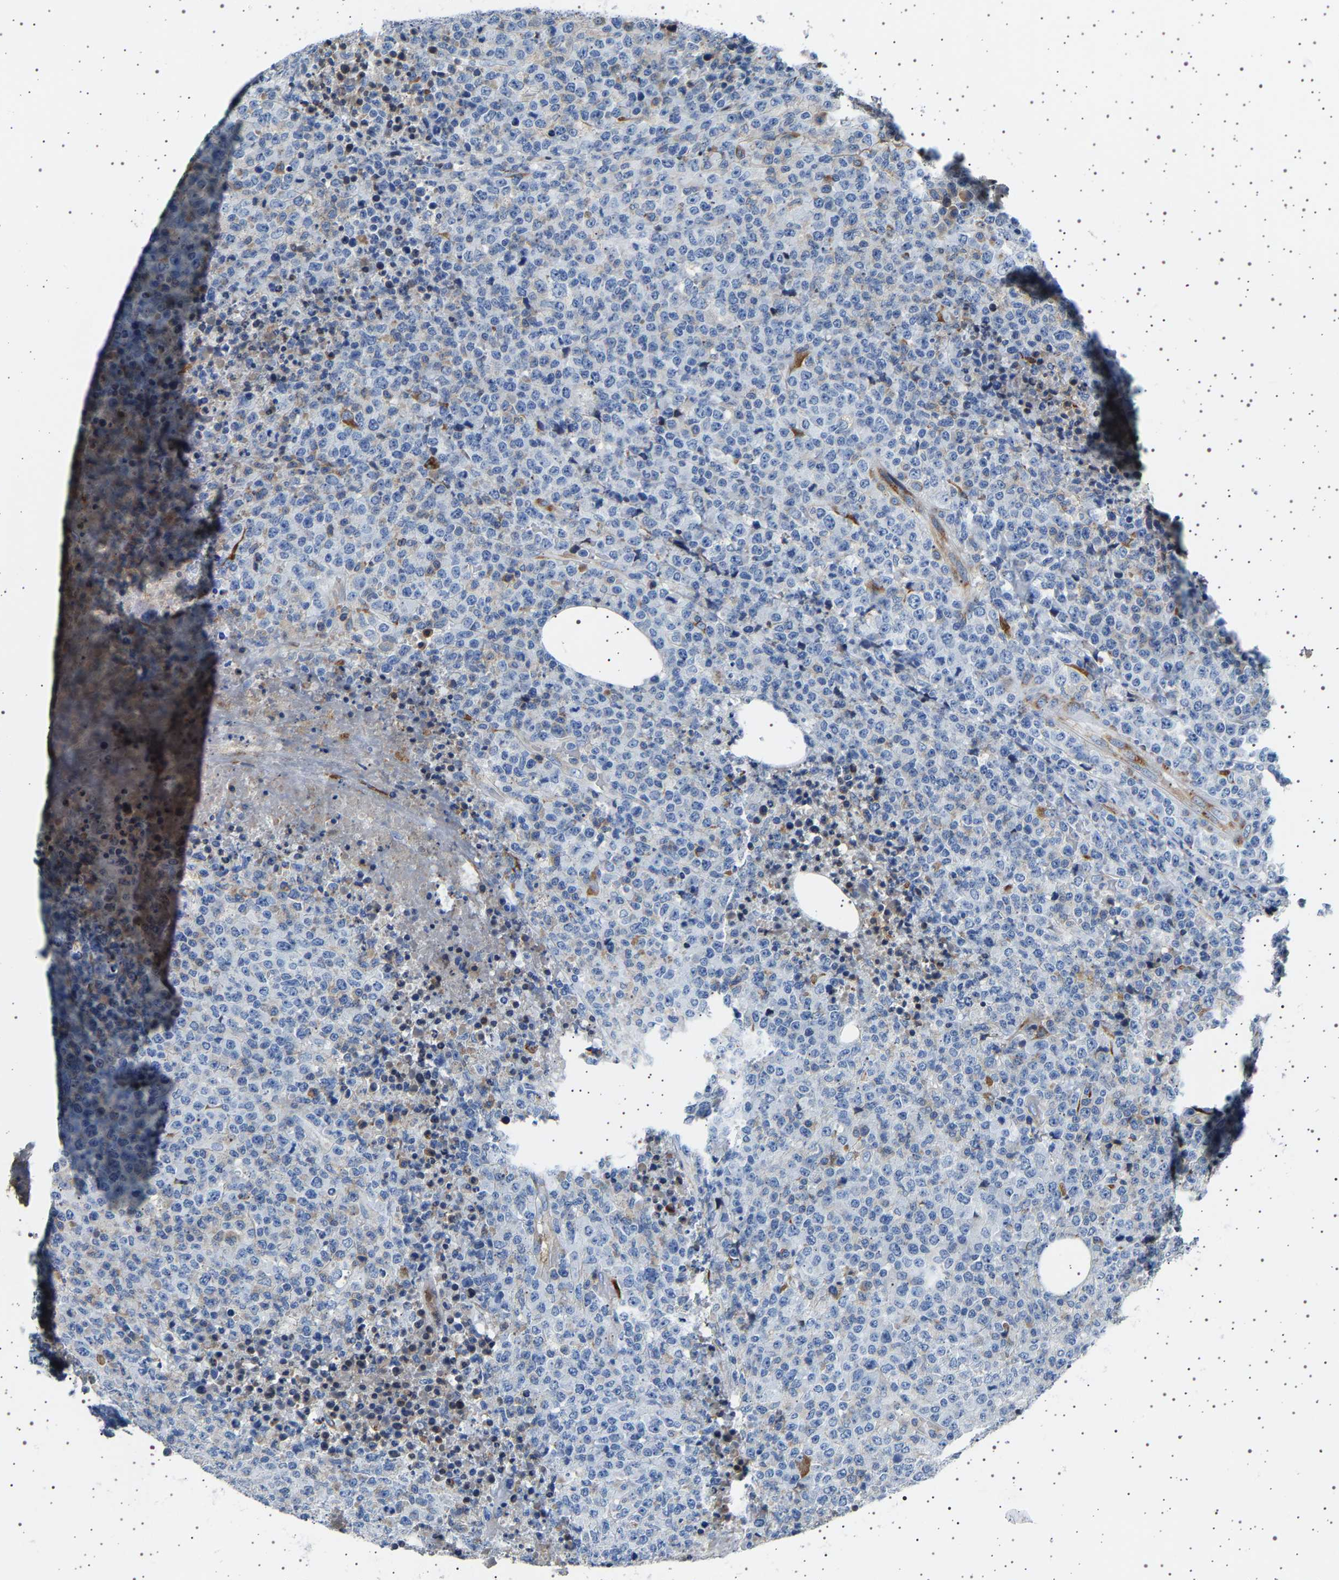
{"staining": {"intensity": "negative", "quantity": "none", "location": "none"}, "tissue": "lymphoma", "cell_type": "Tumor cells", "image_type": "cancer", "snomed": [{"axis": "morphology", "description": "Malignant lymphoma, non-Hodgkin's type, High grade"}, {"axis": "topography", "description": "Lymph node"}], "caption": "Immunohistochemistry (IHC) of human malignant lymphoma, non-Hodgkin's type (high-grade) exhibits no positivity in tumor cells.", "gene": "FTCD", "patient": {"sex": "male", "age": 13}}